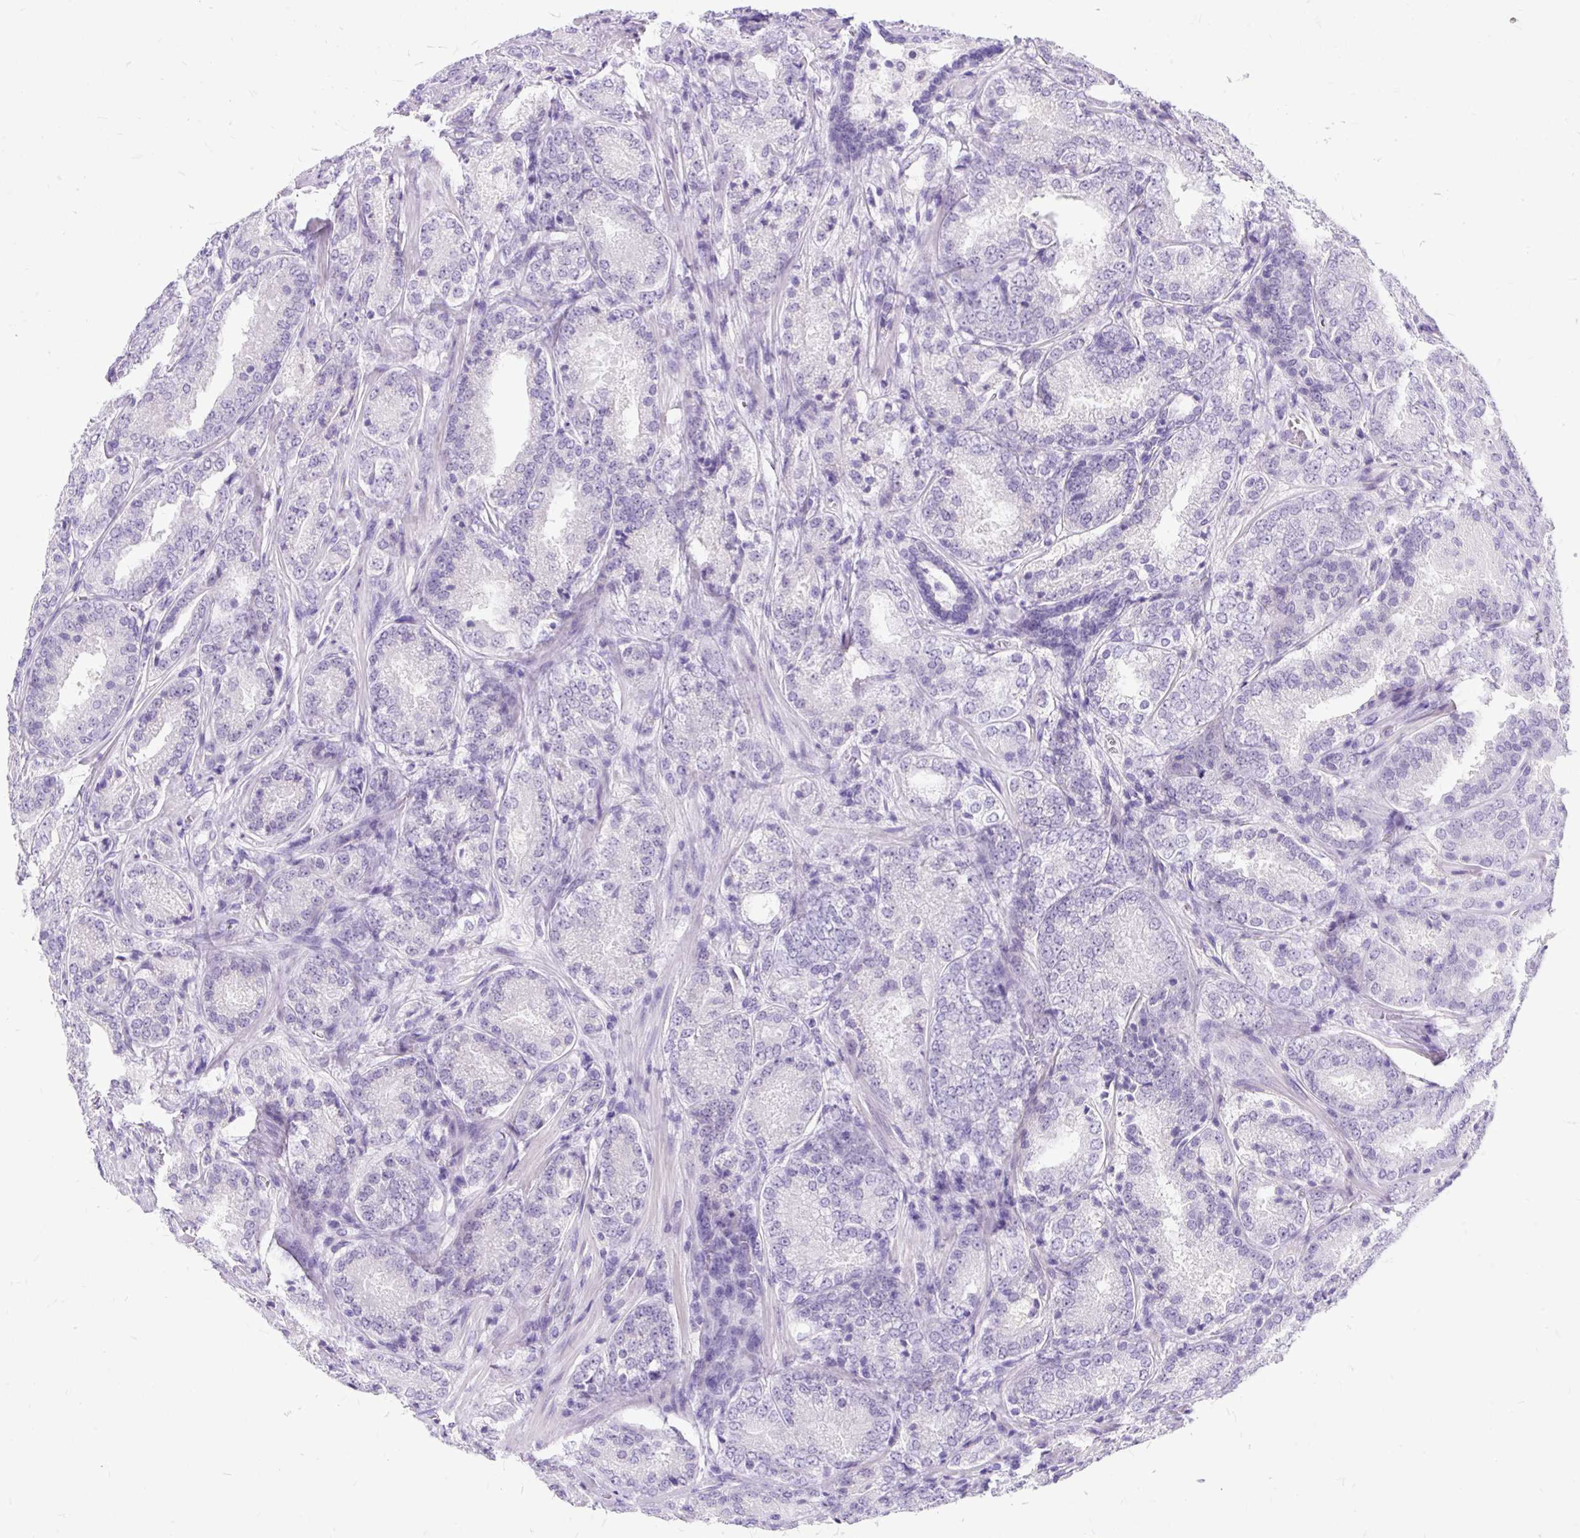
{"staining": {"intensity": "negative", "quantity": "none", "location": "none"}, "tissue": "prostate cancer", "cell_type": "Tumor cells", "image_type": "cancer", "snomed": [{"axis": "morphology", "description": "Adenocarcinoma, High grade"}, {"axis": "topography", "description": "Prostate"}], "caption": "Prostate adenocarcinoma (high-grade) stained for a protein using IHC shows no expression tumor cells.", "gene": "SCGB1A1", "patient": {"sex": "male", "age": 63}}